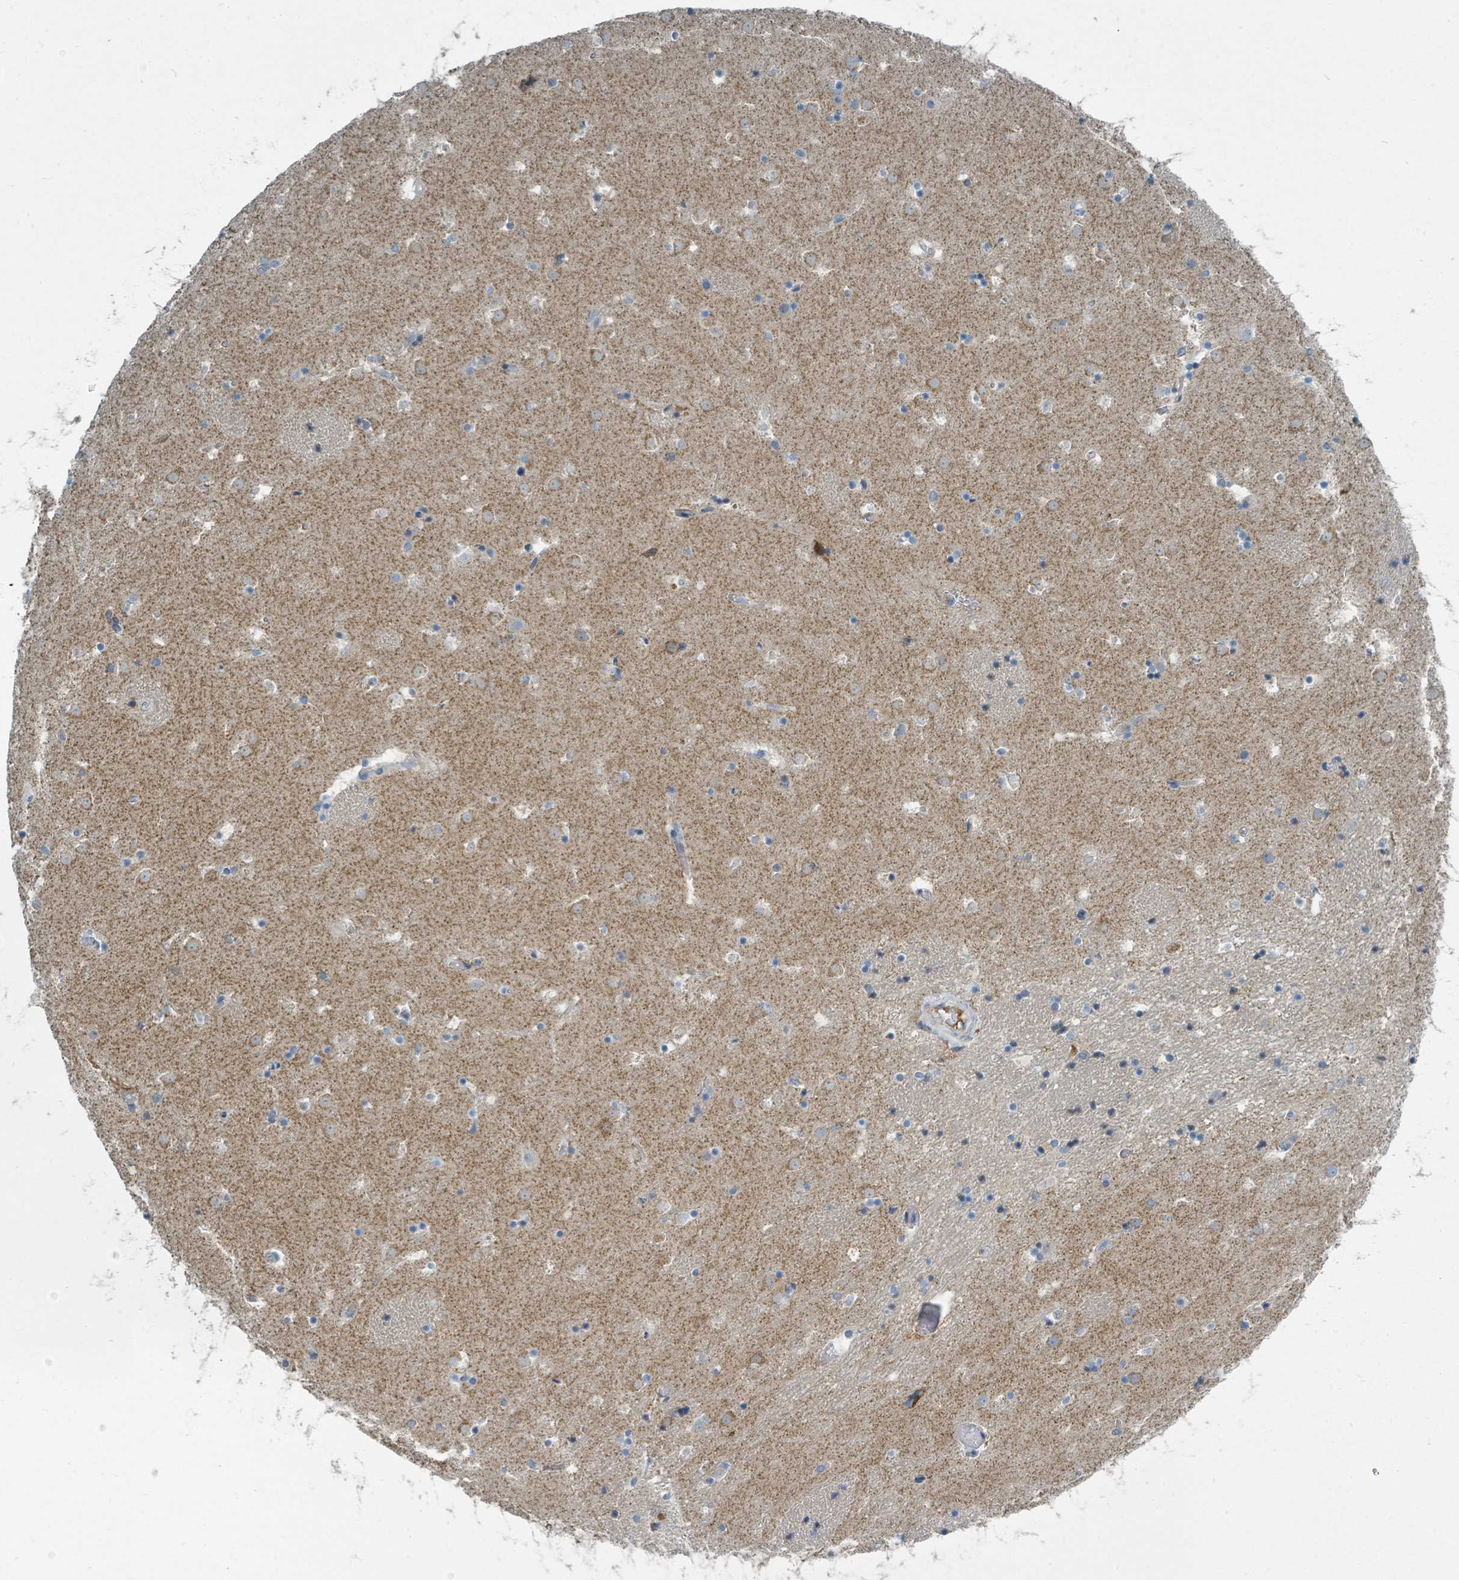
{"staining": {"intensity": "negative", "quantity": "none", "location": "none"}, "tissue": "caudate", "cell_type": "Glial cells", "image_type": "normal", "snomed": [{"axis": "morphology", "description": "Normal tissue, NOS"}, {"axis": "topography", "description": "Lateral ventricle wall"}], "caption": "Micrograph shows no protein staining in glial cells of unremarkable caudate.", "gene": "SLC25A23", "patient": {"sex": "male", "age": 25}}